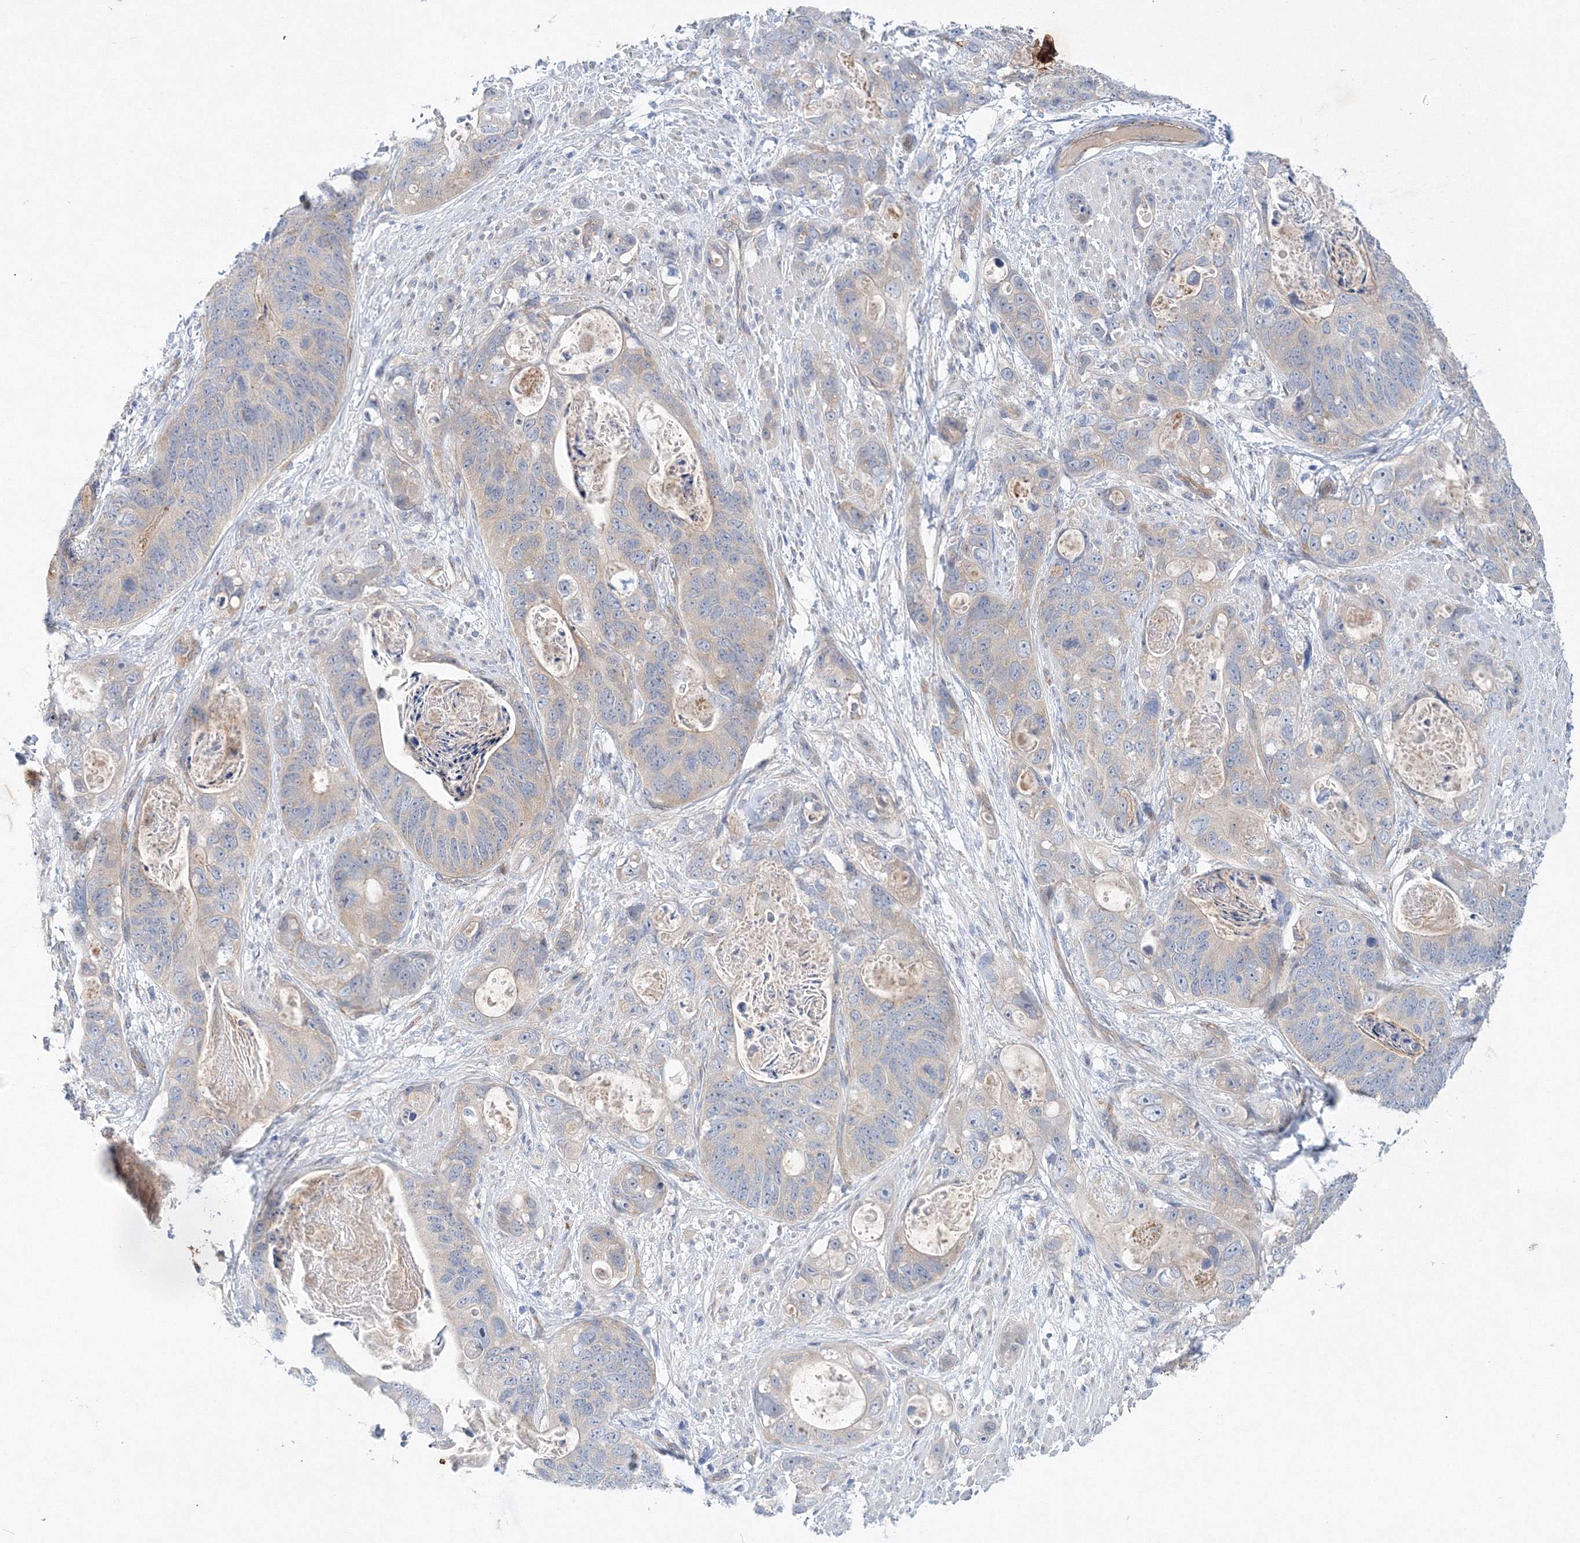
{"staining": {"intensity": "negative", "quantity": "none", "location": "none"}, "tissue": "stomach cancer", "cell_type": "Tumor cells", "image_type": "cancer", "snomed": [{"axis": "morphology", "description": "Adenocarcinoma, NOS"}, {"axis": "topography", "description": "Stomach"}], "caption": "A micrograph of human adenocarcinoma (stomach) is negative for staining in tumor cells. (DAB (3,3'-diaminobenzidine) immunohistochemistry, high magnification).", "gene": "TANC1", "patient": {"sex": "female", "age": 89}}